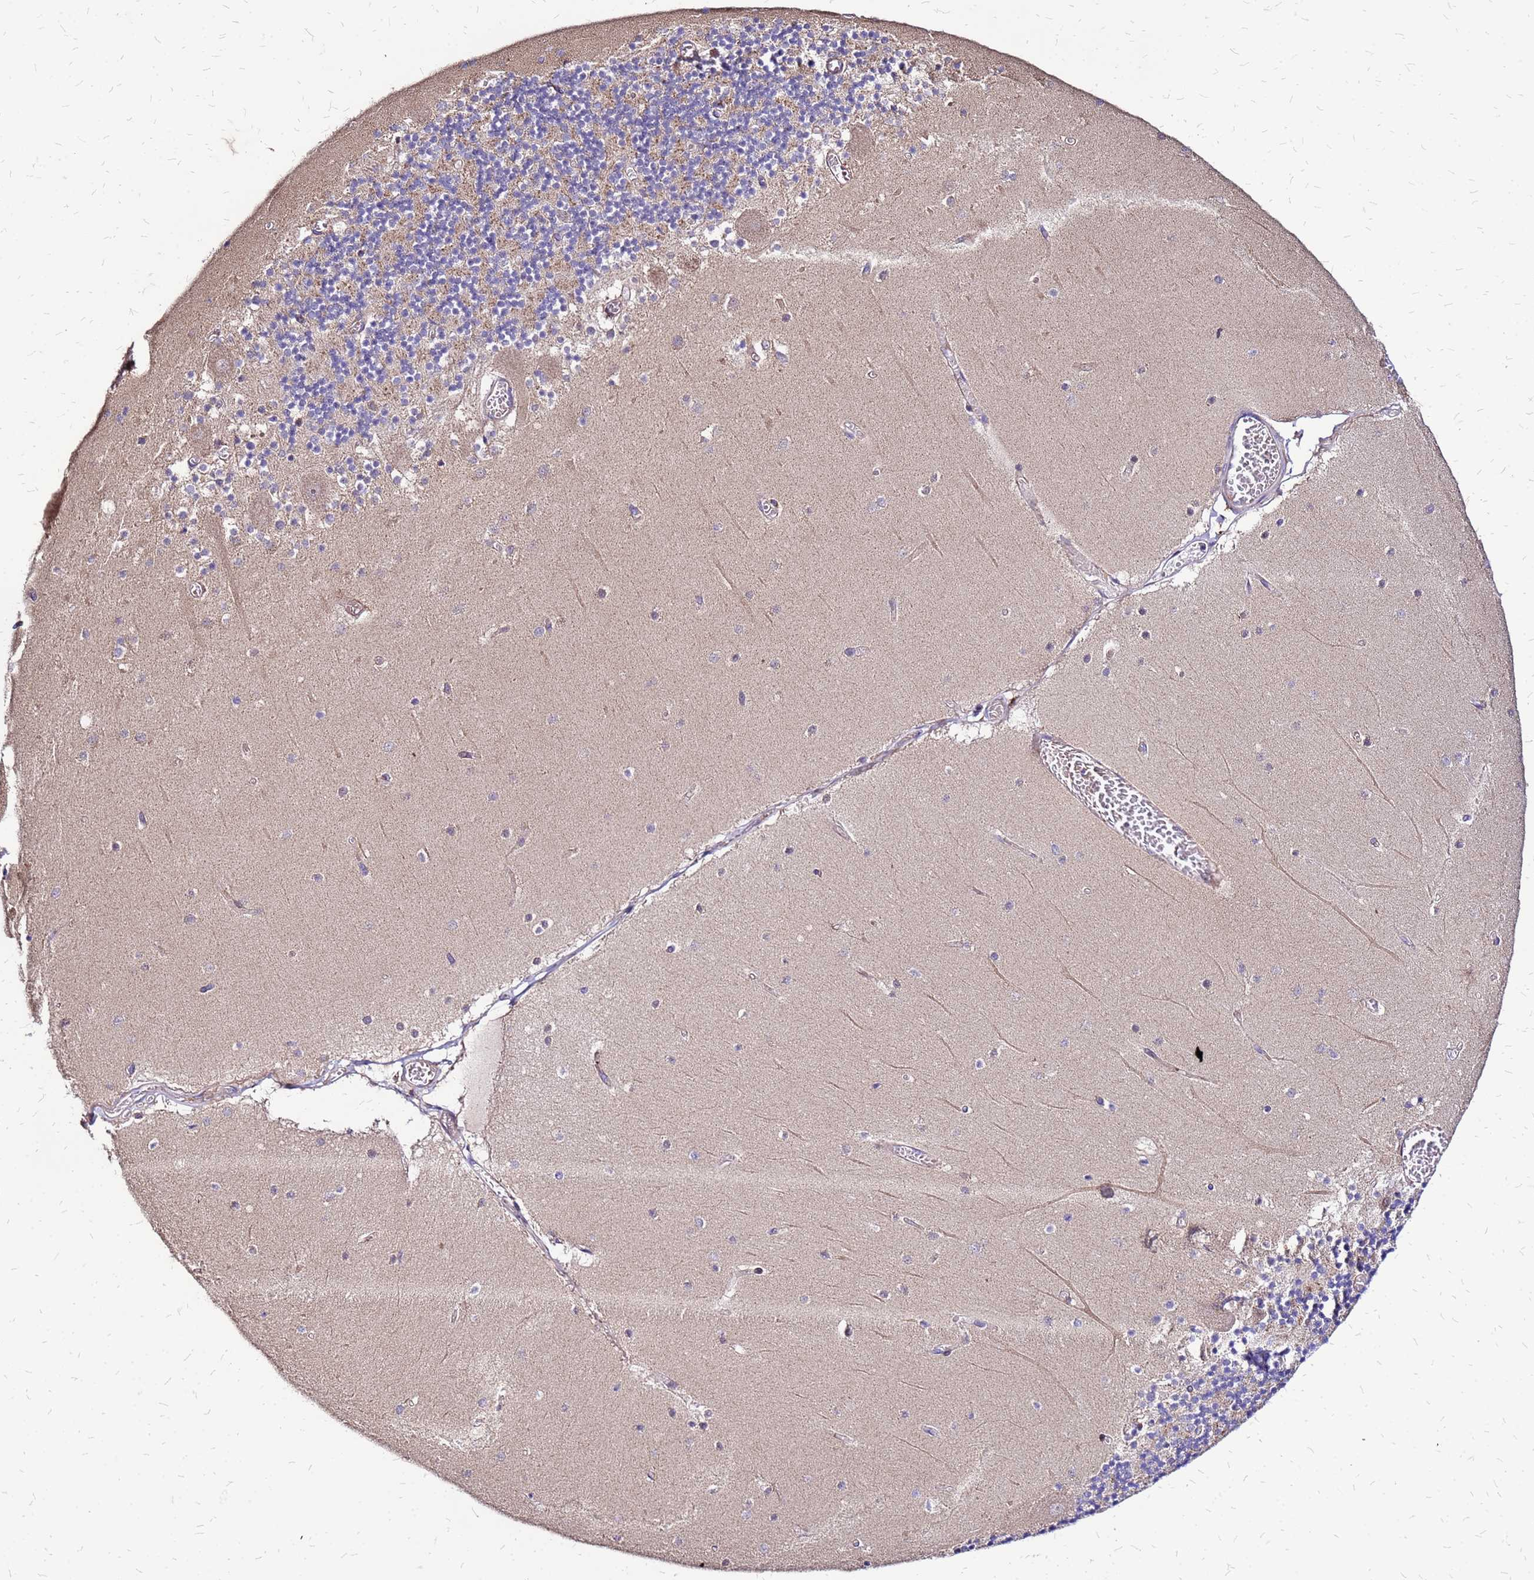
{"staining": {"intensity": "moderate", "quantity": "<25%", "location": "cytoplasmic/membranous"}, "tissue": "cerebellum", "cell_type": "Cells in granular layer", "image_type": "normal", "snomed": [{"axis": "morphology", "description": "Normal tissue, NOS"}, {"axis": "topography", "description": "Cerebellum"}], "caption": "The photomicrograph displays immunohistochemical staining of unremarkable cerebellum. There is moderate cytoplasmic/membranous staining is seen in about <25% of cells in granular layer.", "gene": "VMO1", "patient": {"sex": "female", "age": 28}}